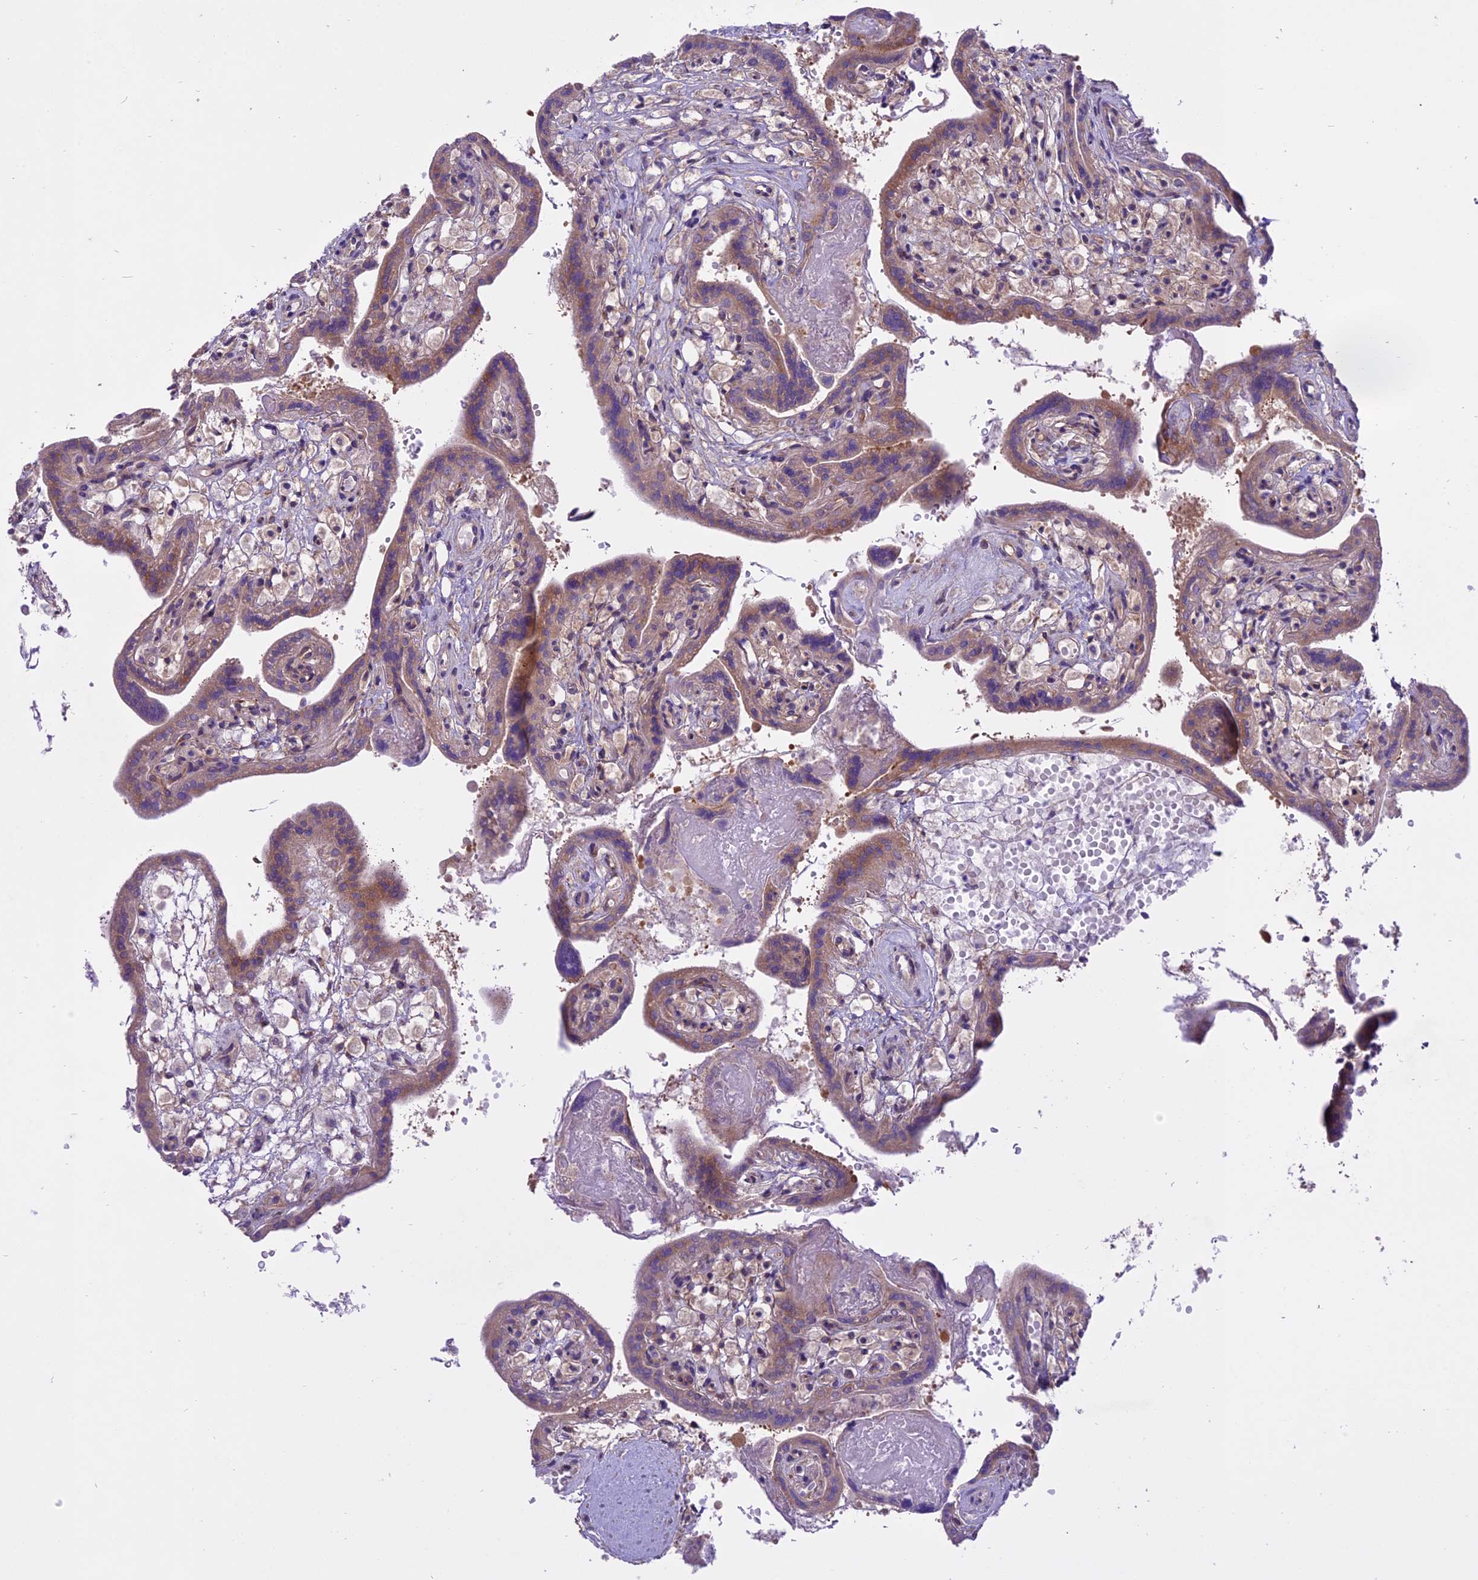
{"staining": {"intensity": "moderate", "quantity": ">75%", "location": "cytoplasmic/membranous,nuclear"}, "tissue": "placenta", "cell_type": "Trophoblastic cells", "image_type": "normal", "snomed": [{"axis": "morphology", "description": "Normal tissue, NOS"}, {"axis": "topography", "description": "Placenta"}], "caption": "High-magnification brightfield microscopy of benign placenta stained with DAB (brown) and counterstained with hematoxylin (blue). trophoblastic cells exhibit moderate cytoplasmic/membranous,nuclear expression is present in about>75% of cells.", "gene": "SPRED1", "patient": {"sex": "female", "age": 37}}